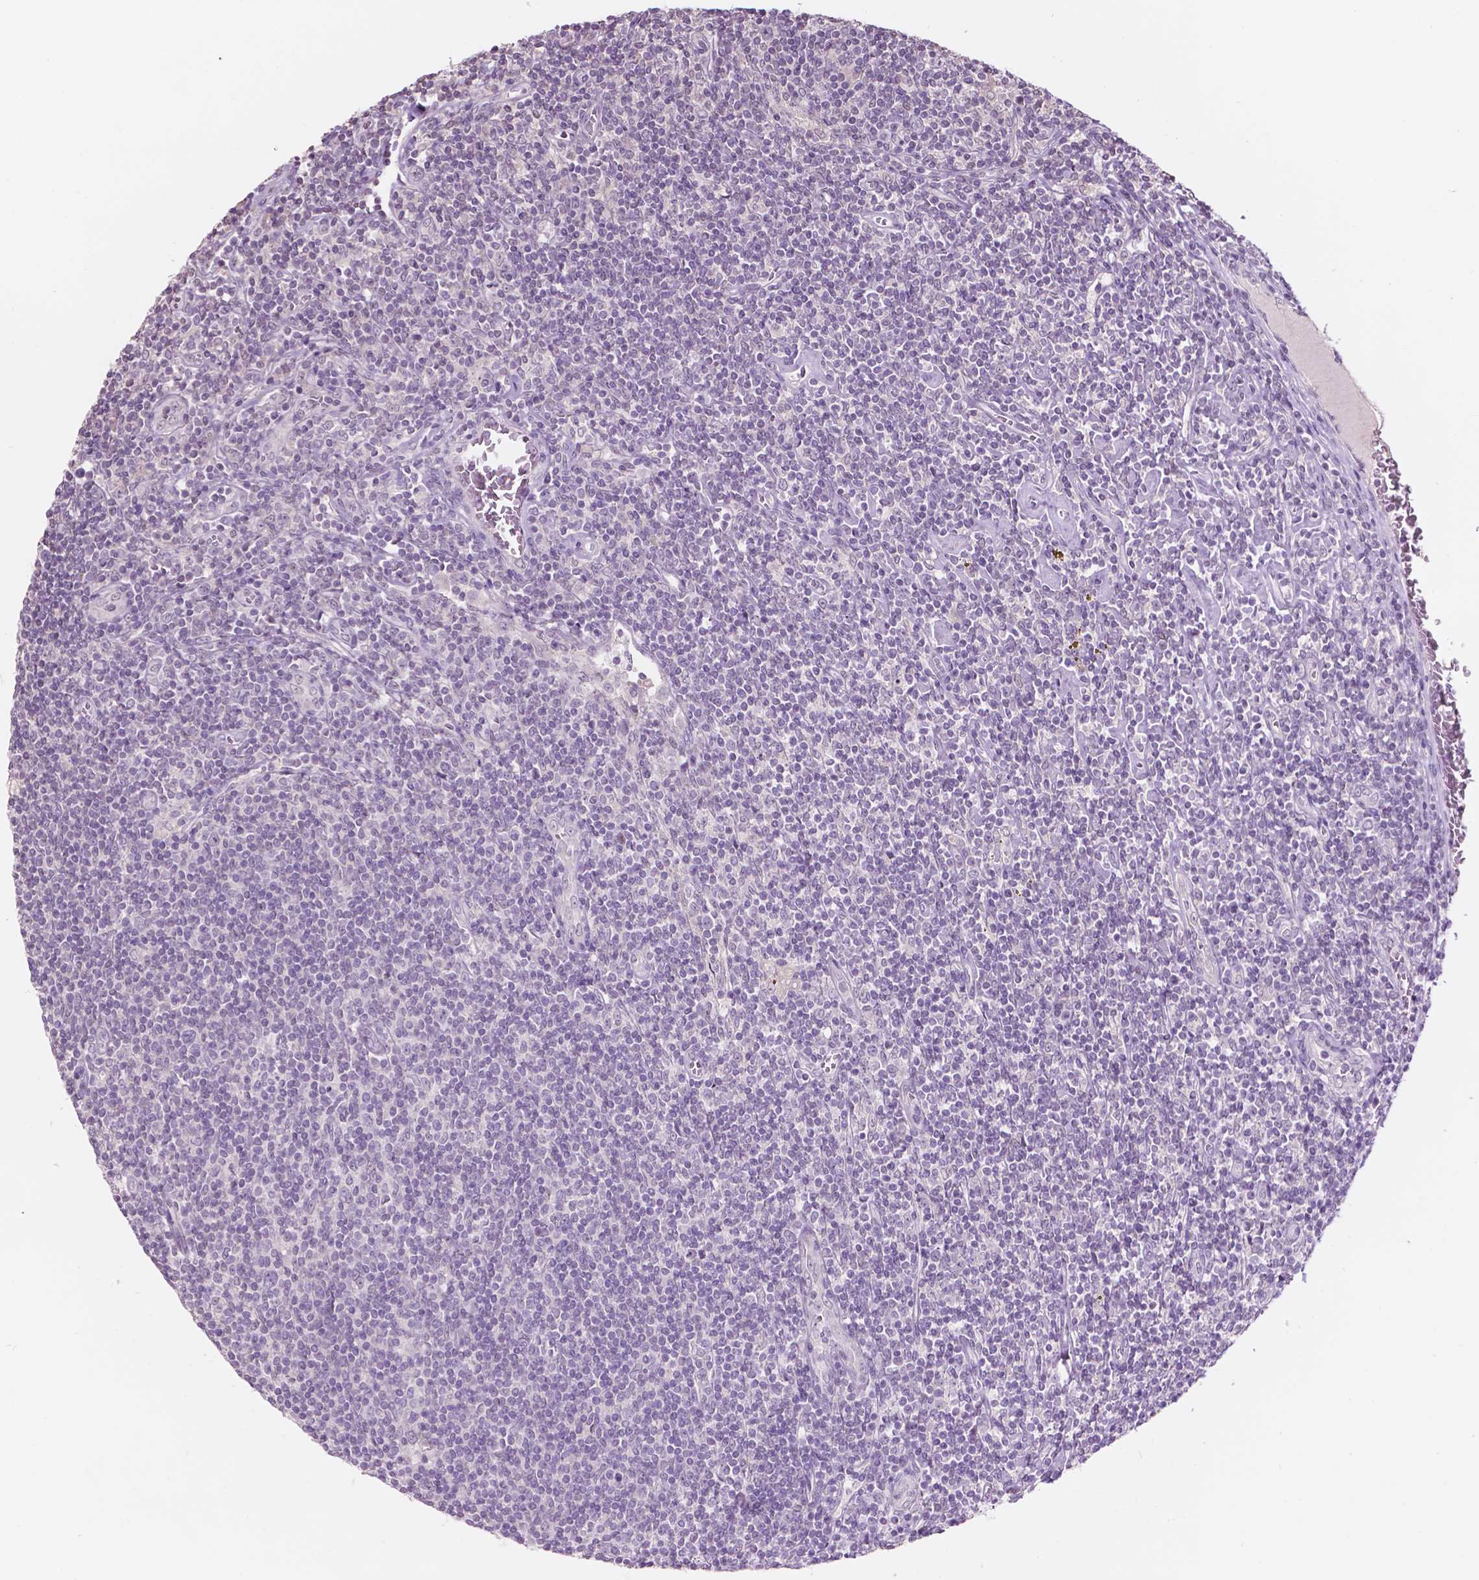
{"staining": {"intensity": "negative", "quantity": "none", "location": "none"}, "tissue": "lymphoma", "cell_type": "Tumor cells", "image_type": "cancer", "snomed": [{"axis": "morphology", "description": "Hodgkin's disease, NOS"}, {"axis": "topography", "description": "Lymph node"}], "caption": "Lymphoma was stained to show a protein in brown. There is no significant expression in tumor cells.", "gene": "TM6SF2", "patient": {"sex": "male", "age": 40}}